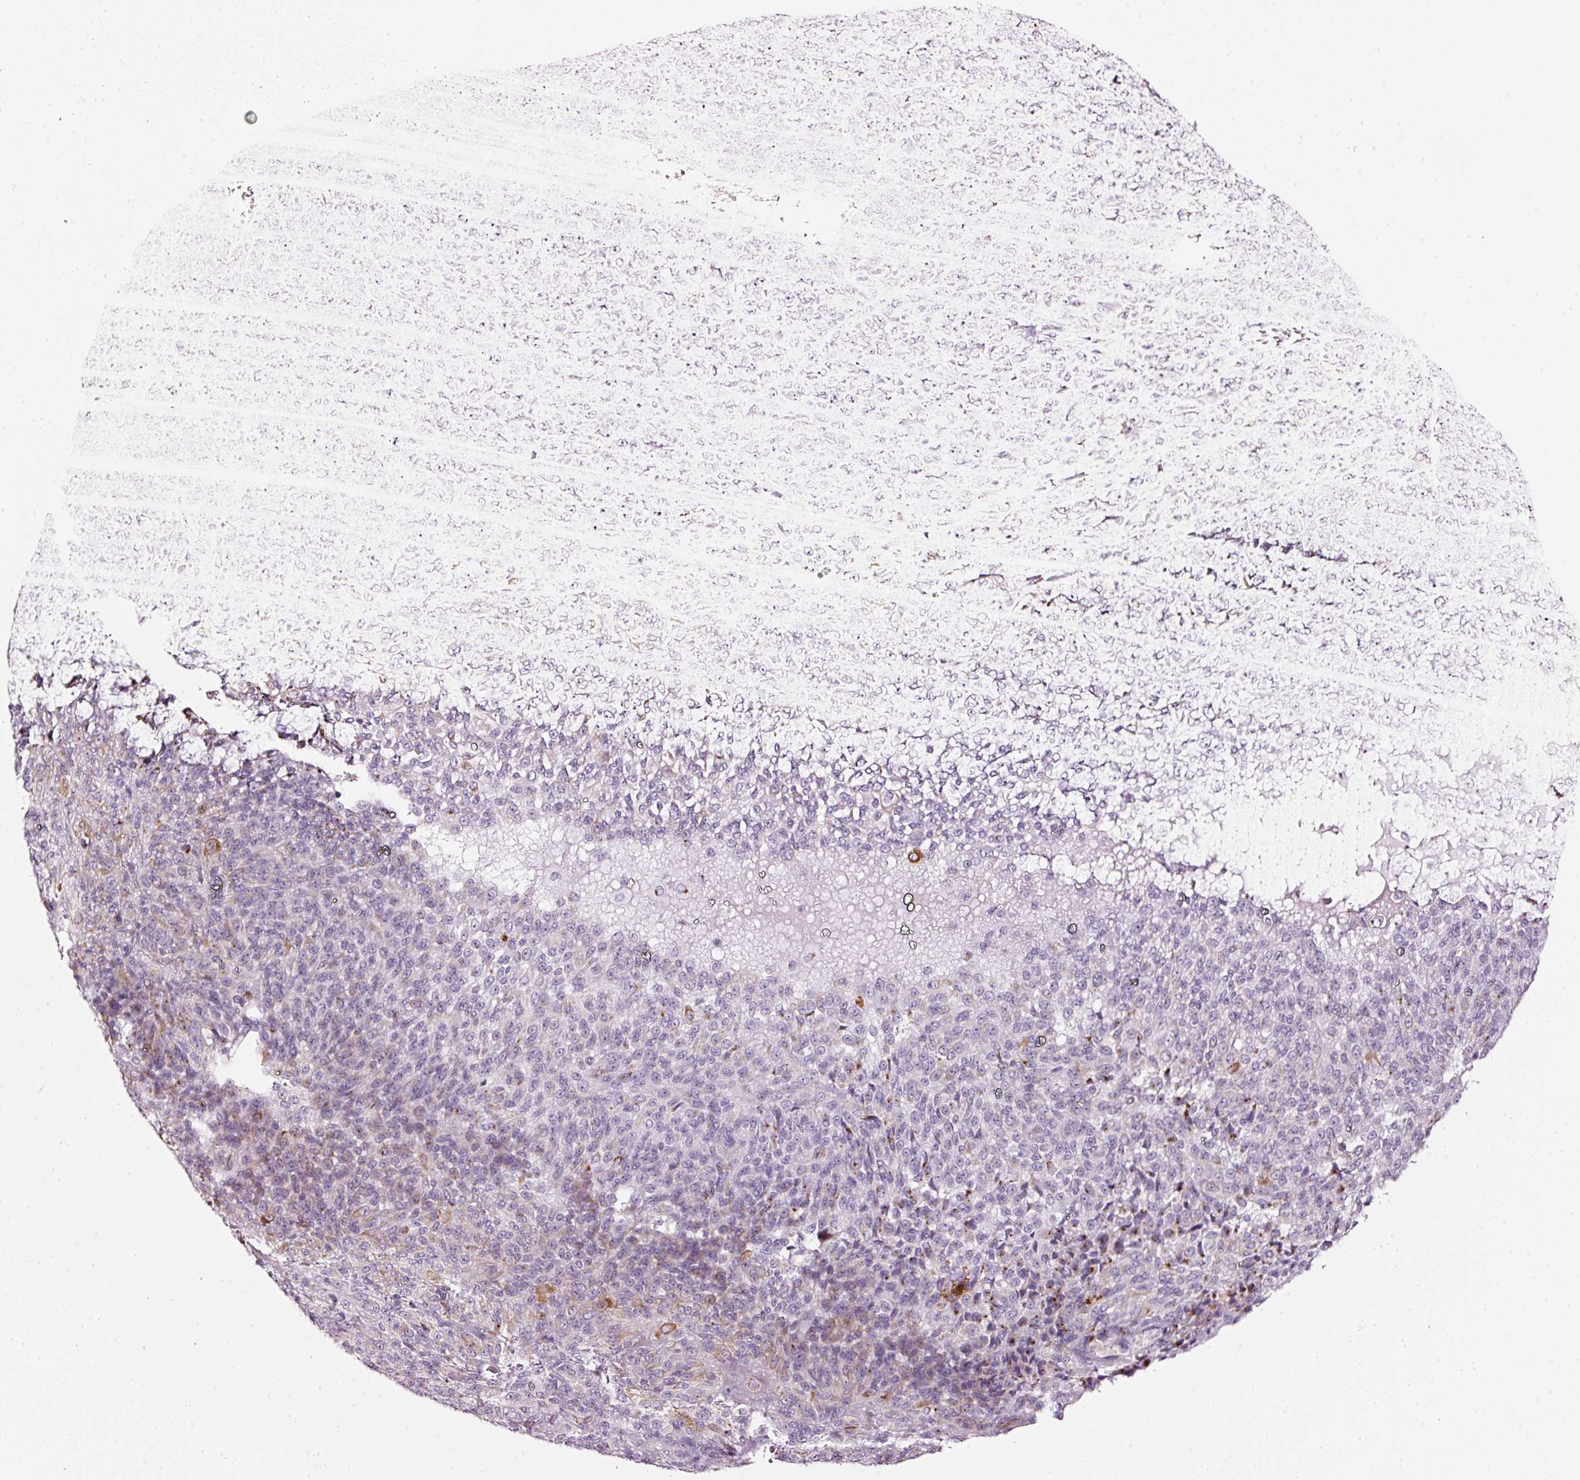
{"staining": {"intensity": "moderate", "quantity": "<25%", "location": "cytoplasmic/membranous"}, "tissue": "melanoma", "cell_type": "Tumor cells", "image_type": "cancer", "snomed": [{"axis": "morphology", "description": "Malignant melanoma, Metastatic site"}, {"axis": "topography", "description": "Brain"}], "caption": "Tumor cells reveal moderate cytoplasmic/membranous expression in approximately <25% of cells in melanoma.", "gene": "SDF4", "patient": {"sex": "female", "age": 56}}